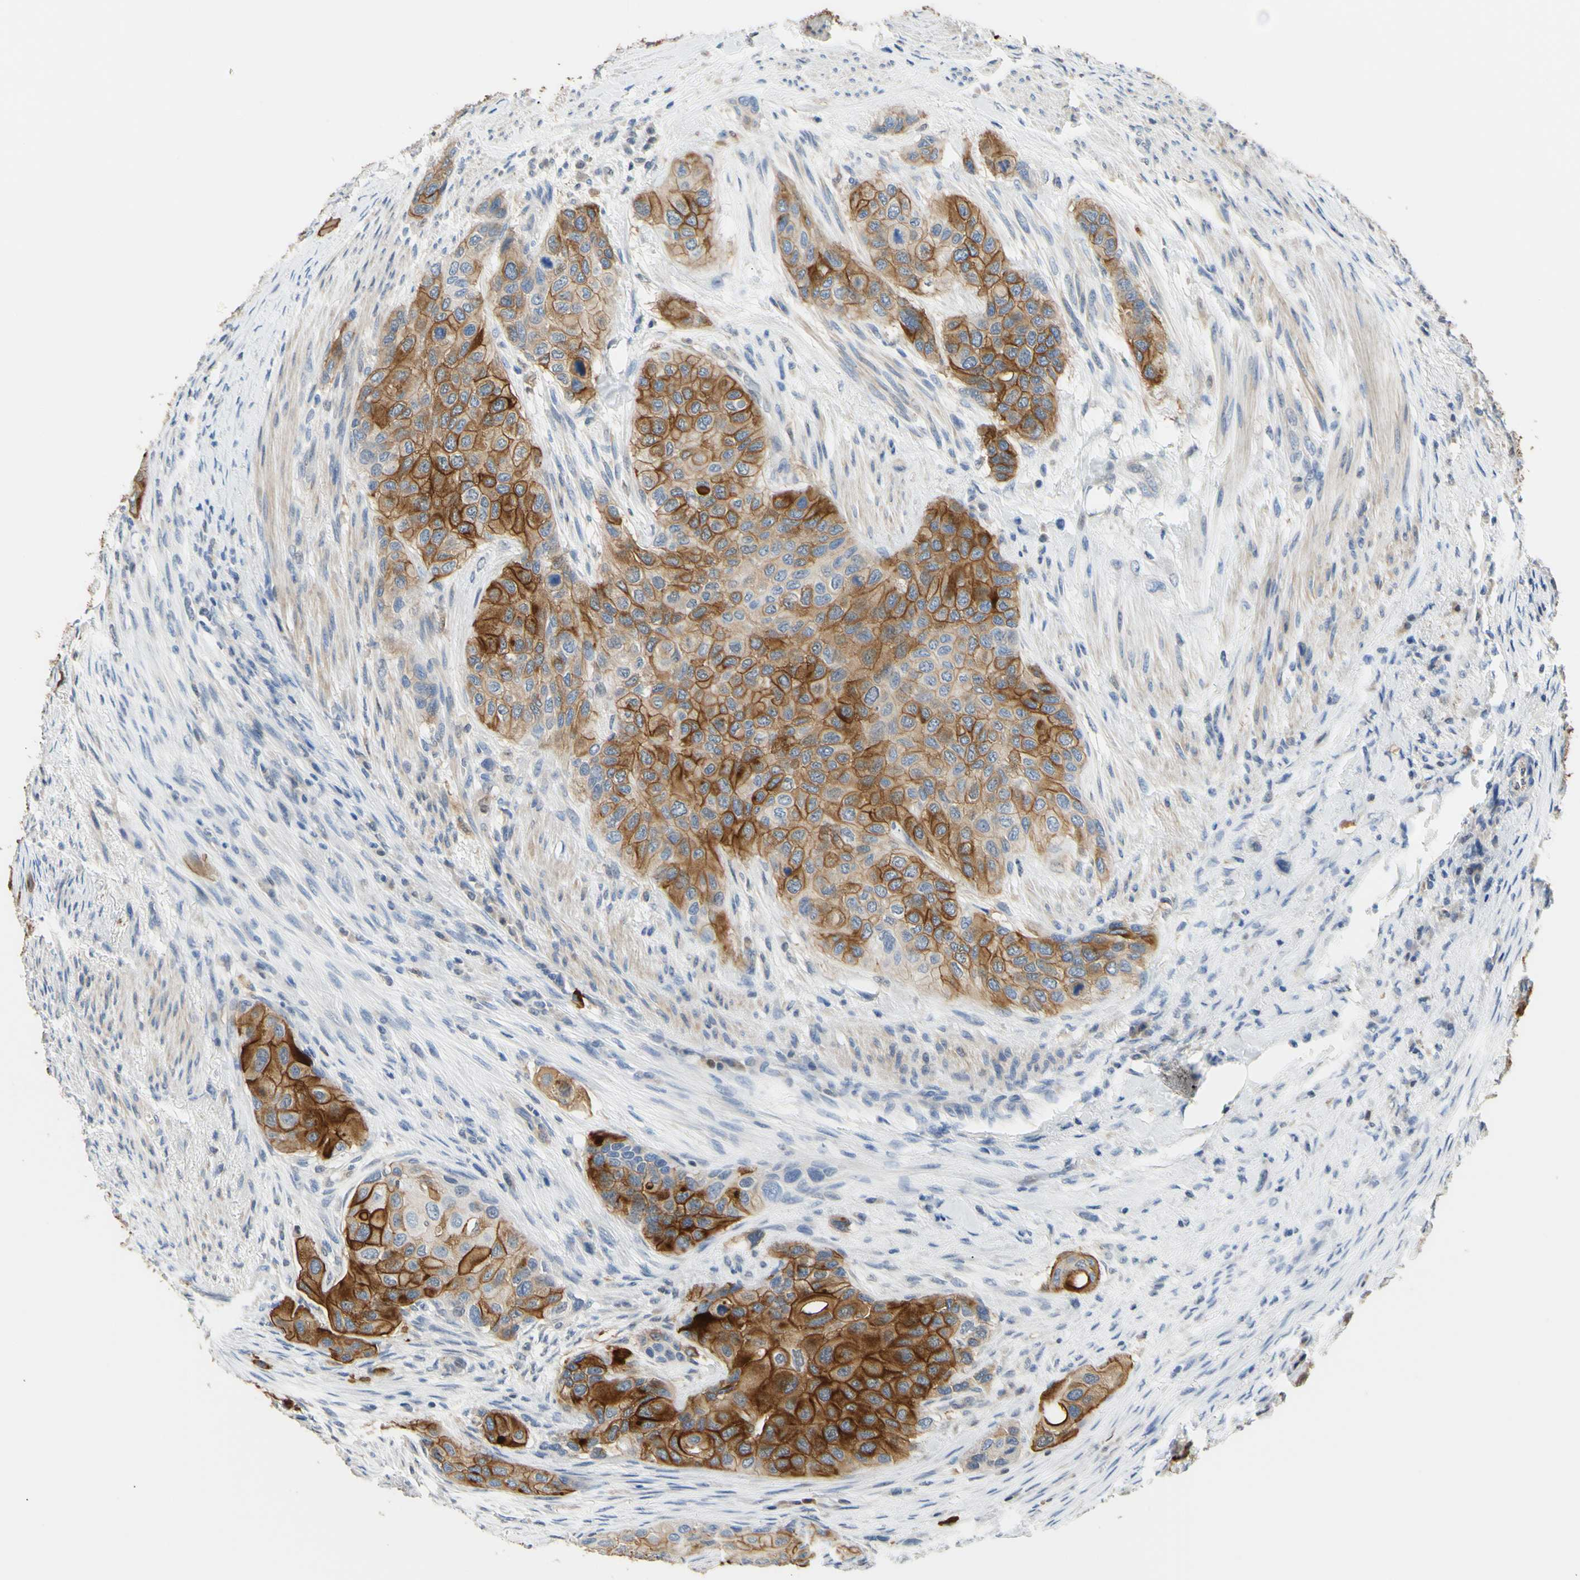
{"staining": {"intensity": "strong", "quantity": ">75%", "location": "cytoplasmic/membranous"}, "tissue": "urothelial cancer", "cell_type": "Tumor cells", "image_type": "cancer", "snomed": [{"axis": "morphology", "description": "Urothelial carcinoma, High grade"}, {"axis": "topography", "description": "Urinary bladder"}], "caption": "A high-resolution photomicrograph shows immunohistochemistry staining of high-grade urothelial carcinoma, which demonstrates strong cytoplasmic/membranous expression in about >75% of tumor cells.", "gene": "UPK3B", "patient": {"sex": "female", "age": 56}}